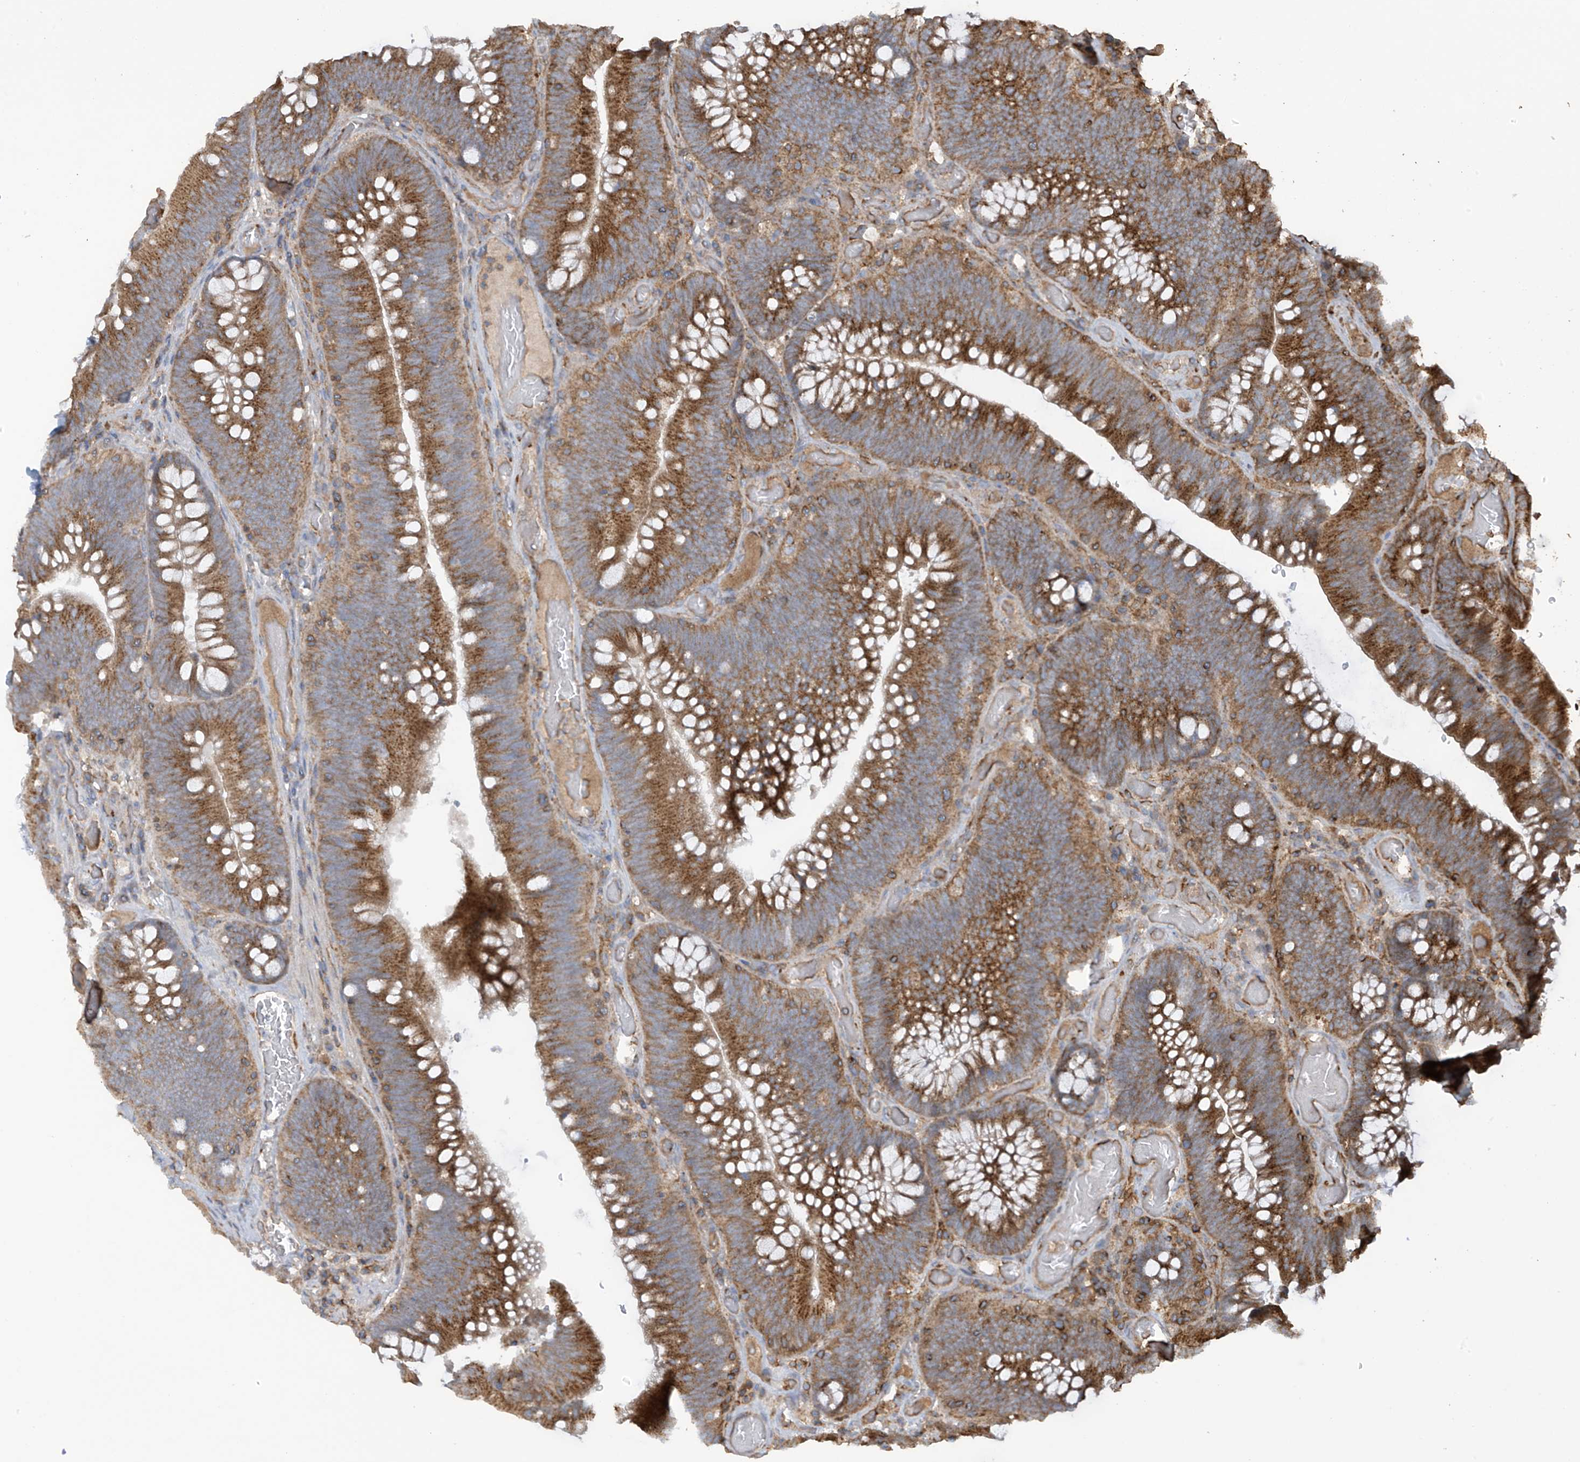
{"staining": {"intensity": "moderate", "quantity": ">75%", "location": "cytoplasmic/membranous"}, "tissue": "colorectal cancer", "cell_type": "Tumor cells", "image_type": "cancer", "snomed": [{"axis": "morphology", "description": "Normal tissue, NOS"}, {"axis": "topography", "description": "Colon"}], "caption": "Approximately >75% of tumor cells in colorectal cancer demonstrate moderate cytoplasmic/membranous protein positivity as visualized by brown immunohistochemical staining.", "gene": "COX10", "patient": {"sex": "female", "age": 82}}